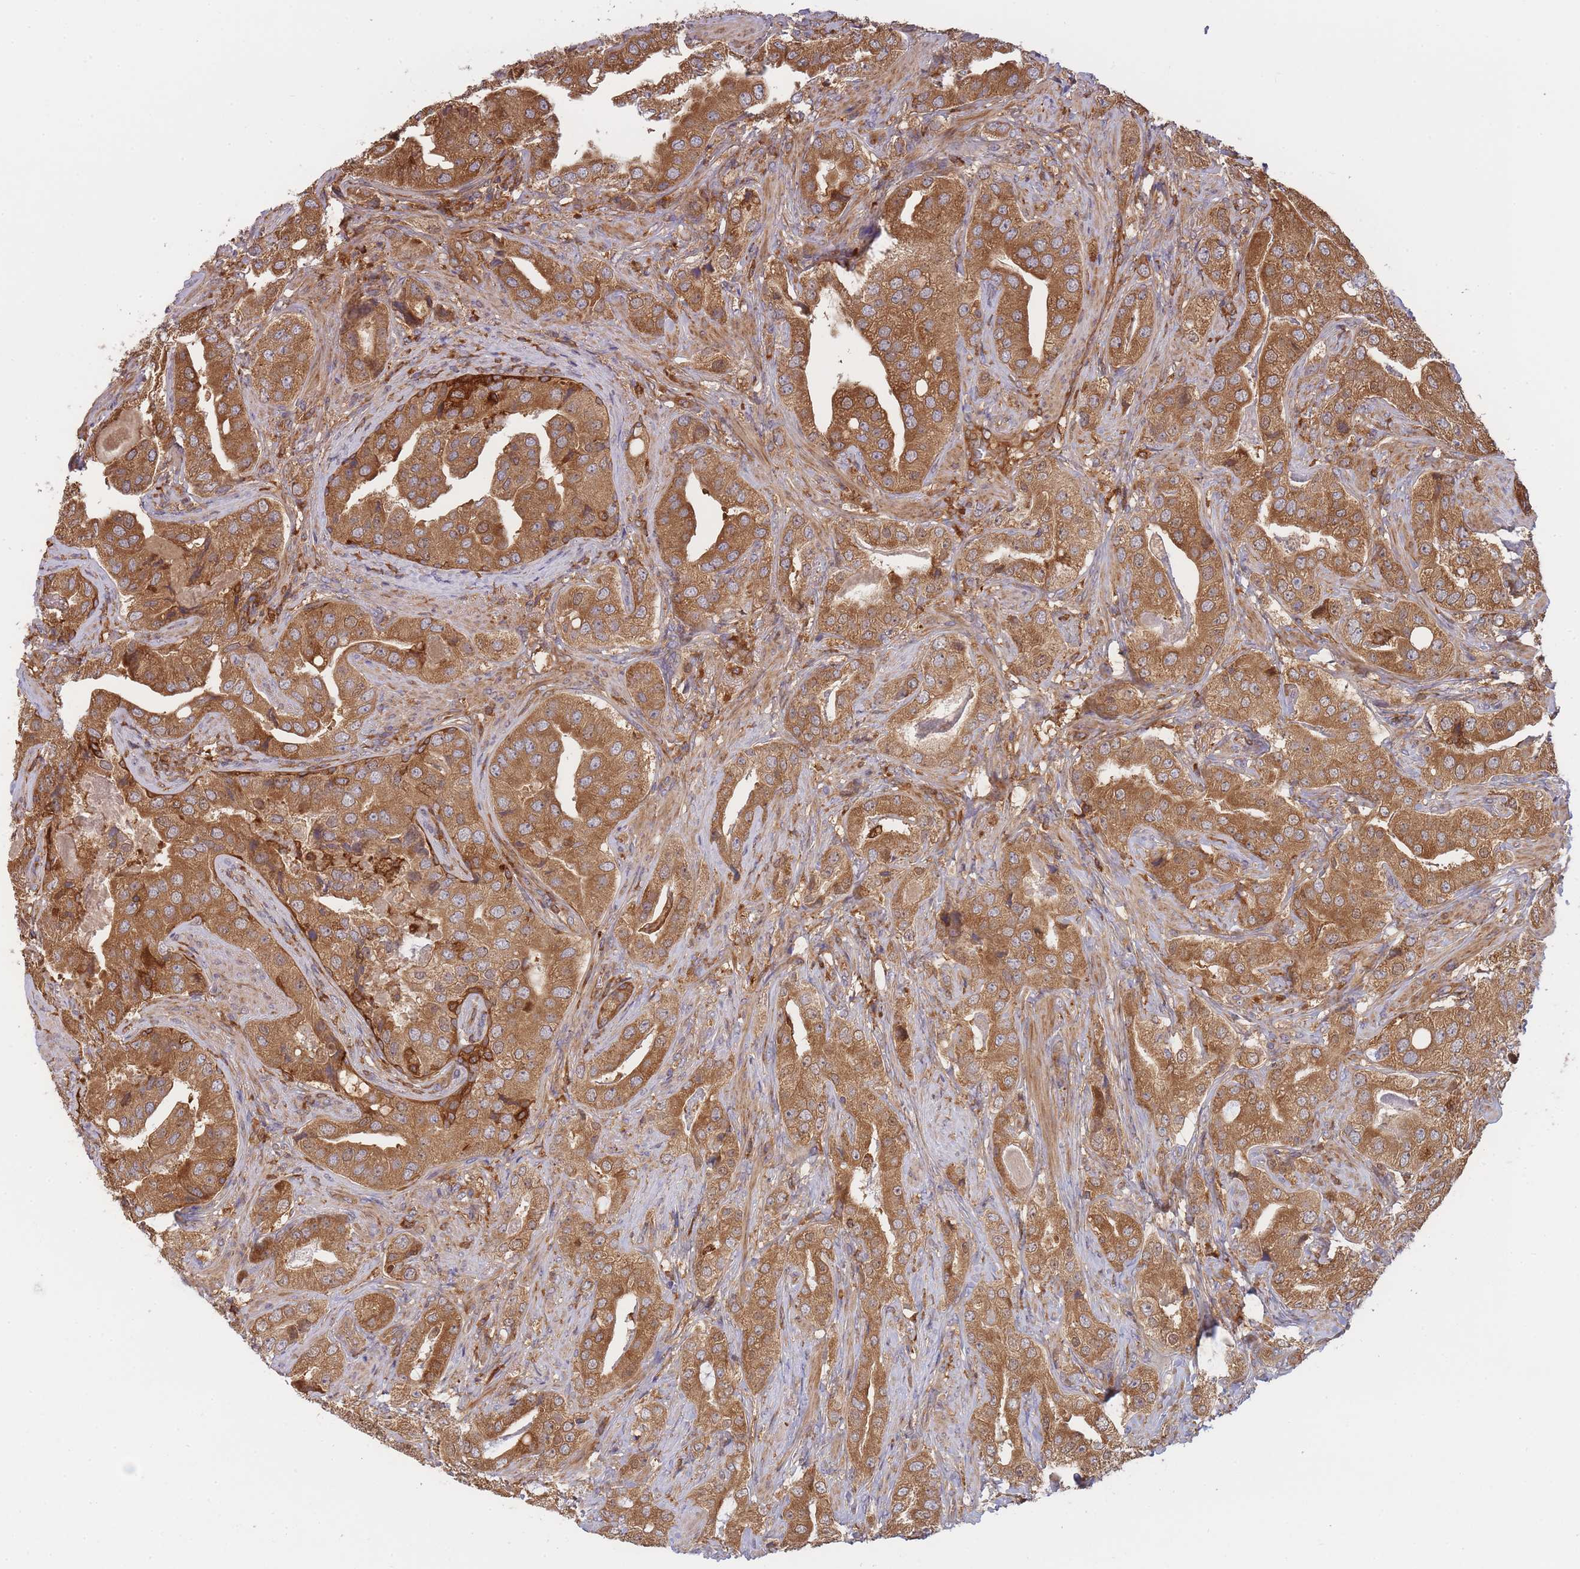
{"staining": {"intensity": "strong", "quantity": ">75%", "location": "cytoplasmic/membranous"}, "tissue": "prostate cancer", "cell_type": "Tumor cells", "image_type": "cancer", "snomed": [{"axis": "morphology", "description": "Adenocarcinoma, High grade"}, {"axis": "topography", "description": "Prostate"}], "caption": "Protein staining shows strong cytoplasmic/membranous expression in approximately >75% of tumor cells in high-grade adenocarcinoma (prostate). (Brightfield microscopy of DAB IHC at high magnification).", "gene": "SLC4A9", "patient": {"sex": "male", "age": 63}}